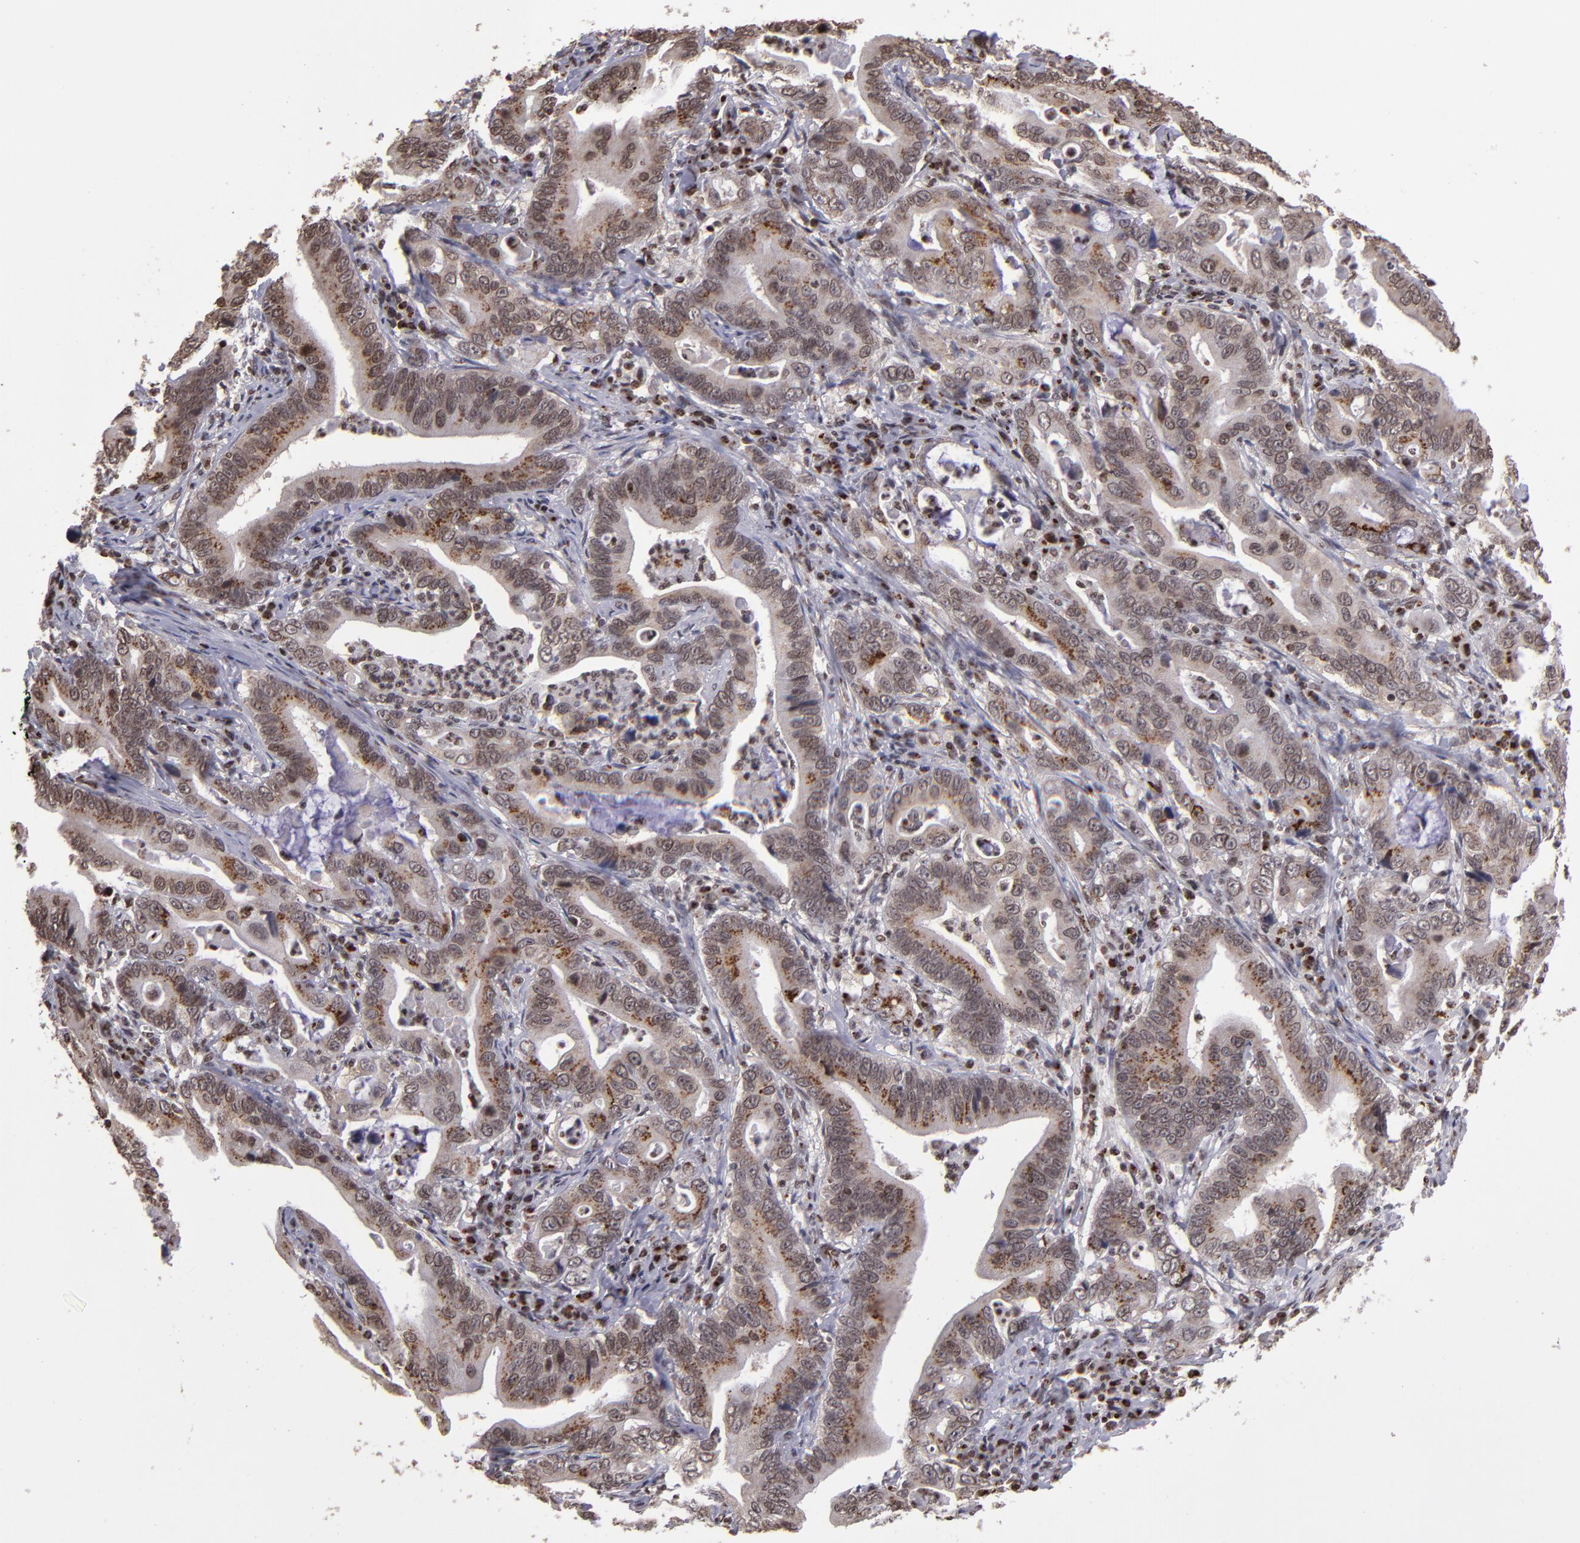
{"staining": {"intensity": "moderate", "quantity": ">75%", "location": "cytoplasmic/membranous,nuclear"}, "tissue": "stomach cancer", "cell_type": "Tumor cells", "image_type": "cancer", "snomed": [{"axis": "morphology", "description": "Adenocarcinoma, NOS"}, {"axis": "topography", "description": "Stomach, upper"}], "caption": "Immunohistochemistry (IHC) (DAB (3,3'-diaminobenzidine)) staining of stomach cancer (adenocarcinoma) demonstrates moderate cytoplasmic/membranous and nuclear protein positivity in about >75% of tumor cells.", "gene": "CSDC2", "patient": {"sex": "male", "age": 63}}